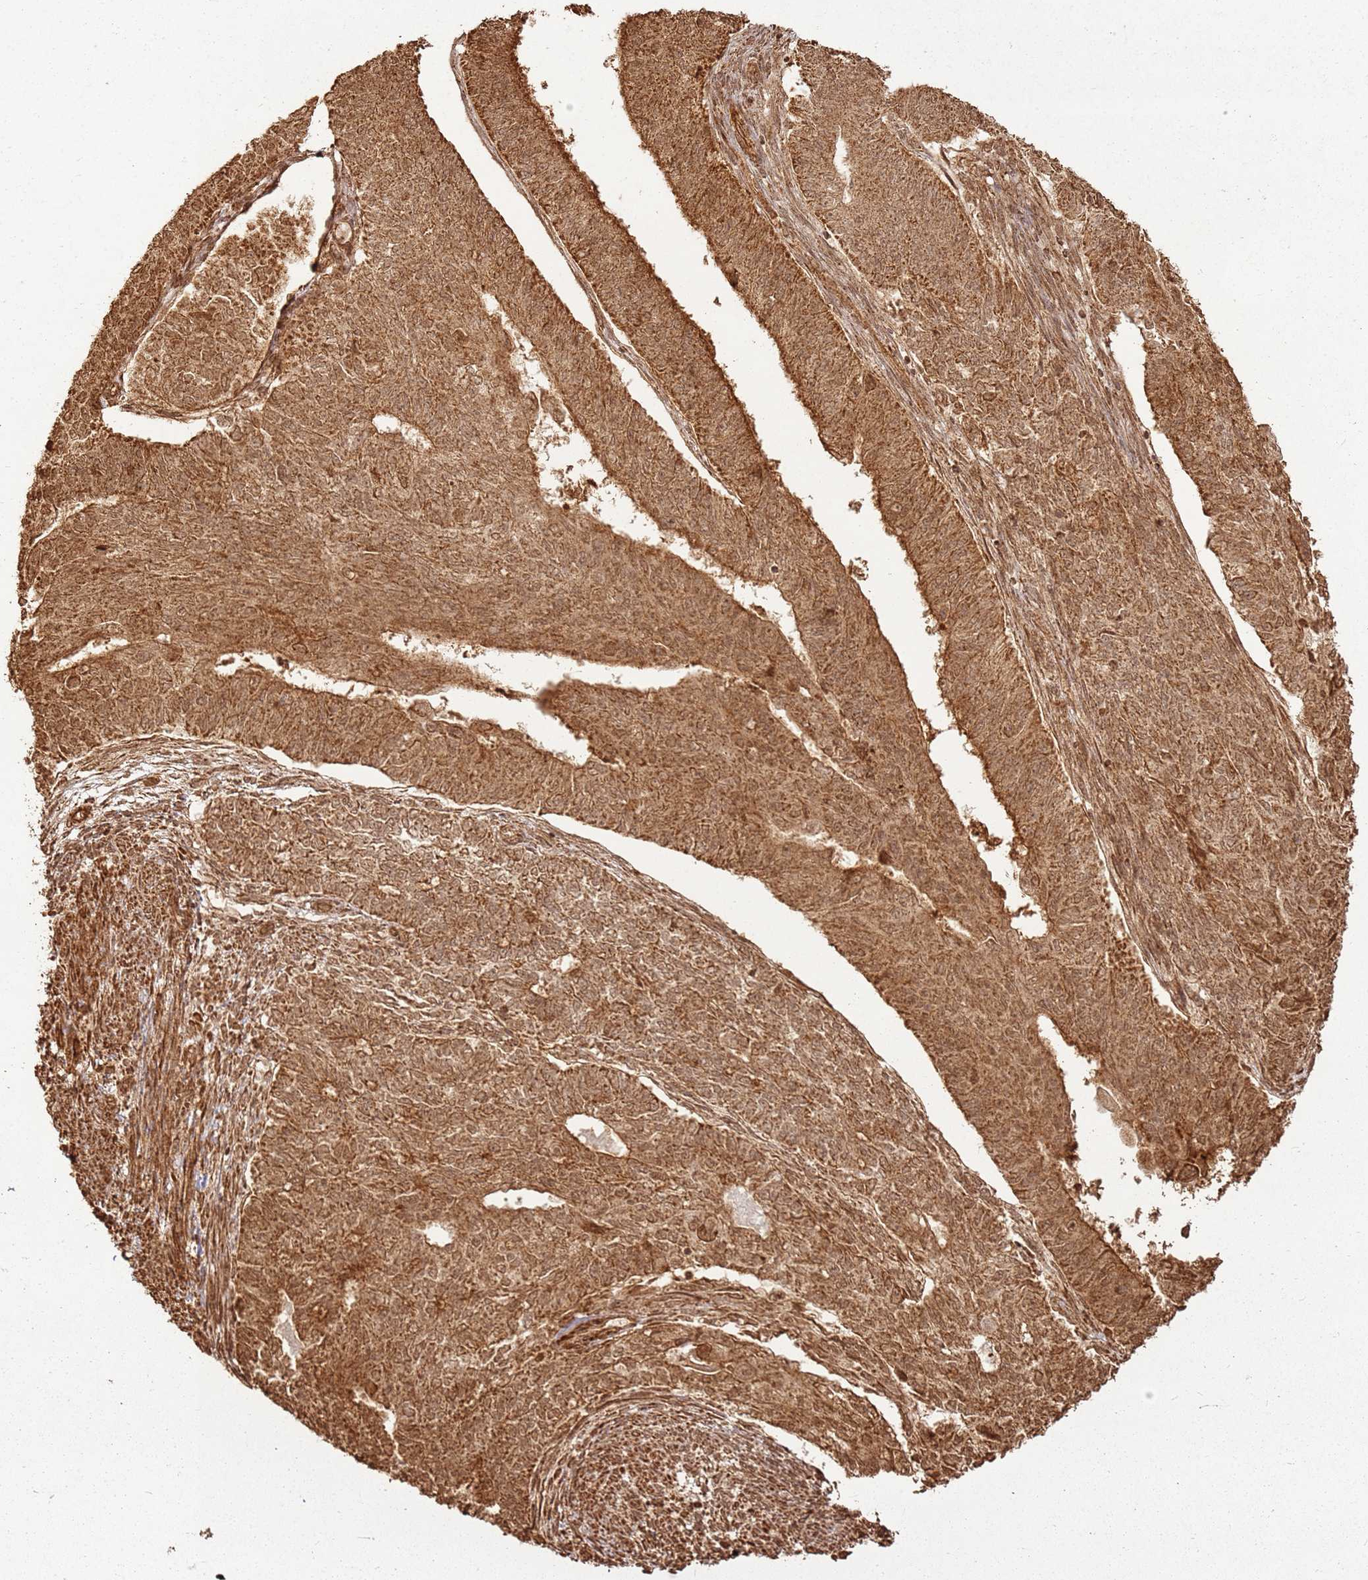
{"staining": {"intensity": "moderate", "quantity": ">75%", "location": "cytoplasmic/membranous,nuclear"}, "tissue": "endometrial cancer", "cell_type": "Tumor cells", "image_type": "cancer", "snomed": [{"axis": "morphology", "description": "Adenocarcinoma, NOS"}, {"axis": "topography", "description": "Endometrium"}], "caption": "Moderate cytoplasmic/membranous and nuclear staining for a protein is seen in about >75% of tumor cells of adenocarcinoma (endometrial) using IHC.", "gene": "MRPS6", "patient": {"sex": "female", "age": 32}}